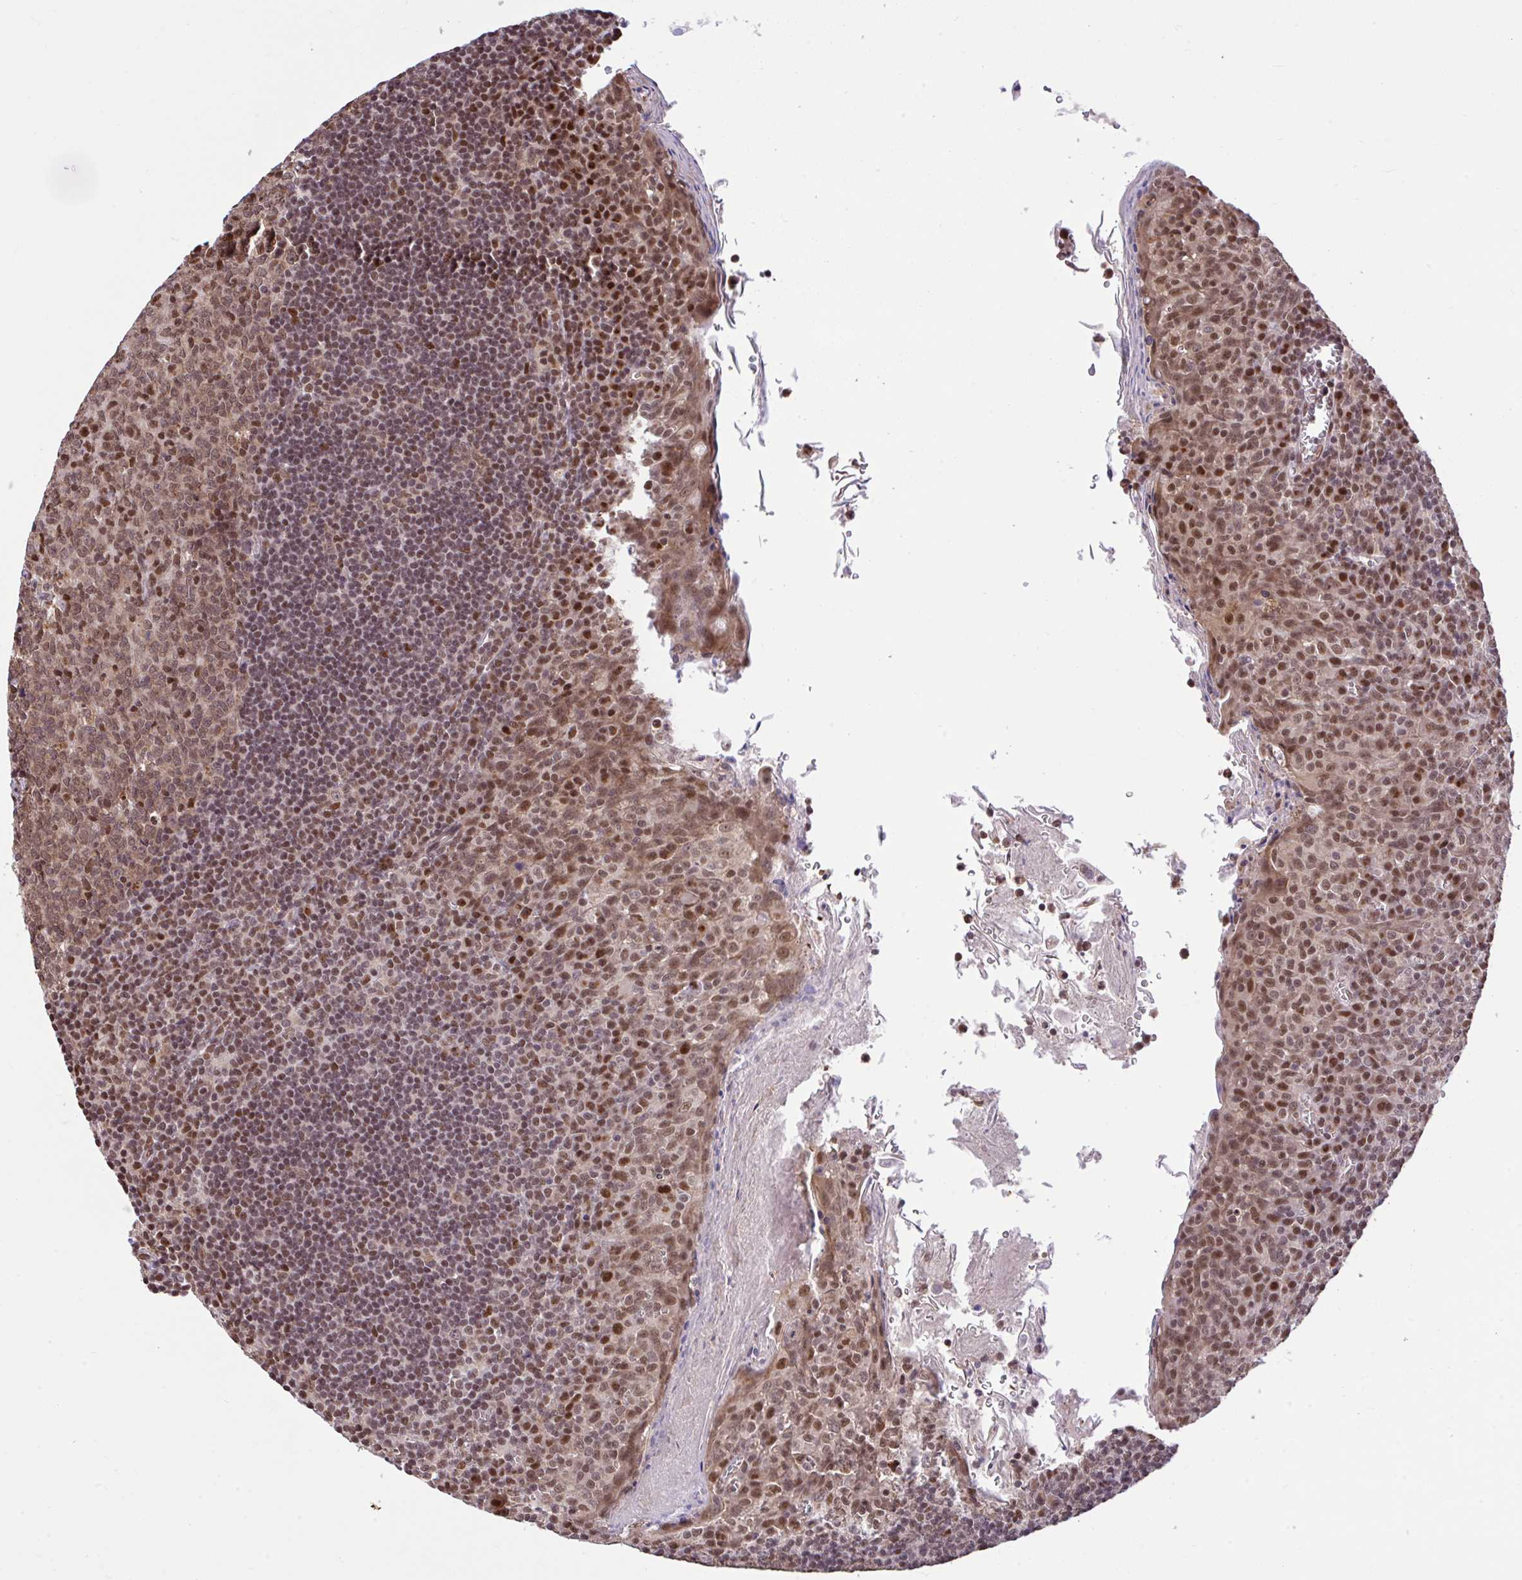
{"staining": {"intensity": "weak", "quantity": ">75%", "location": "nuclear"}, "tissue": "tonsil", "cell_type": "Germinal center cells", "image_type": "normal", "snomed": [{"axis": "morphology", "description": "Normal tissue, NOS"}, {"axis": "topography", "description": "Tonsil"}], "caption": "Germinal center cells demonstrate low levels of weak nuclear expression in about >75% of cells in unremarkable tonsil.", "gene": "GLIS3", "patient": {"sex": "male", "age": 27}}